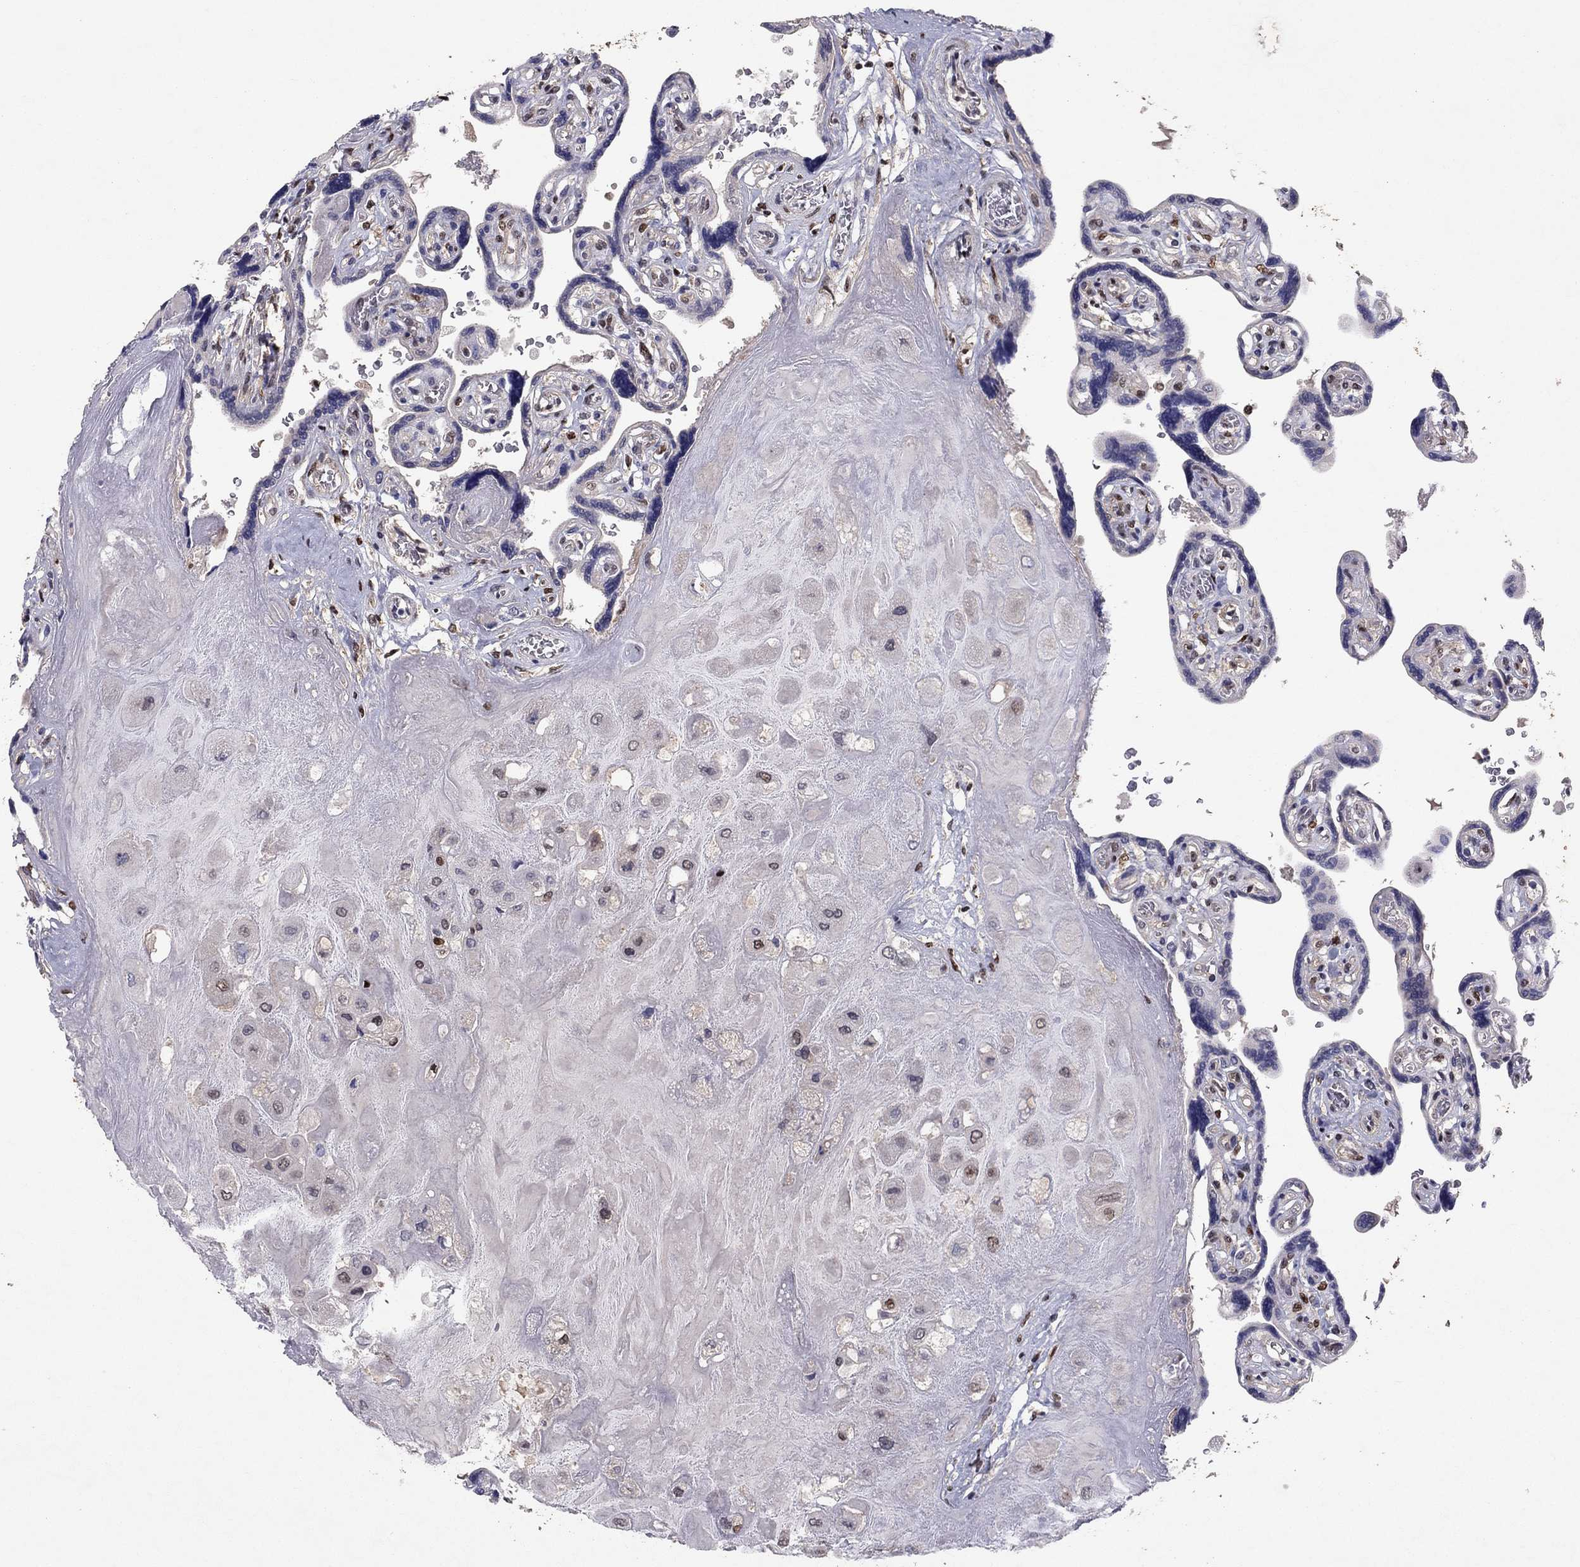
{"staining": {"intensity": "strong", "quantity": ">75%", "location": "nuclear"}, "tissue": "placenta", "cell_type": "Decidual cells", "image_type": "normal", "snomed": [{"axis": "morphology", "description": "Normal tissue, NOS"}, {"axis": "topography", "description": "Placenta"}], "caption": "Immunohistochemistry of benign placenta reveals high levels of strong nuclear staining in about >75% of decidual cells.", "gene": "CRTC1", "patient": {"sex": "female", "age": 32}}